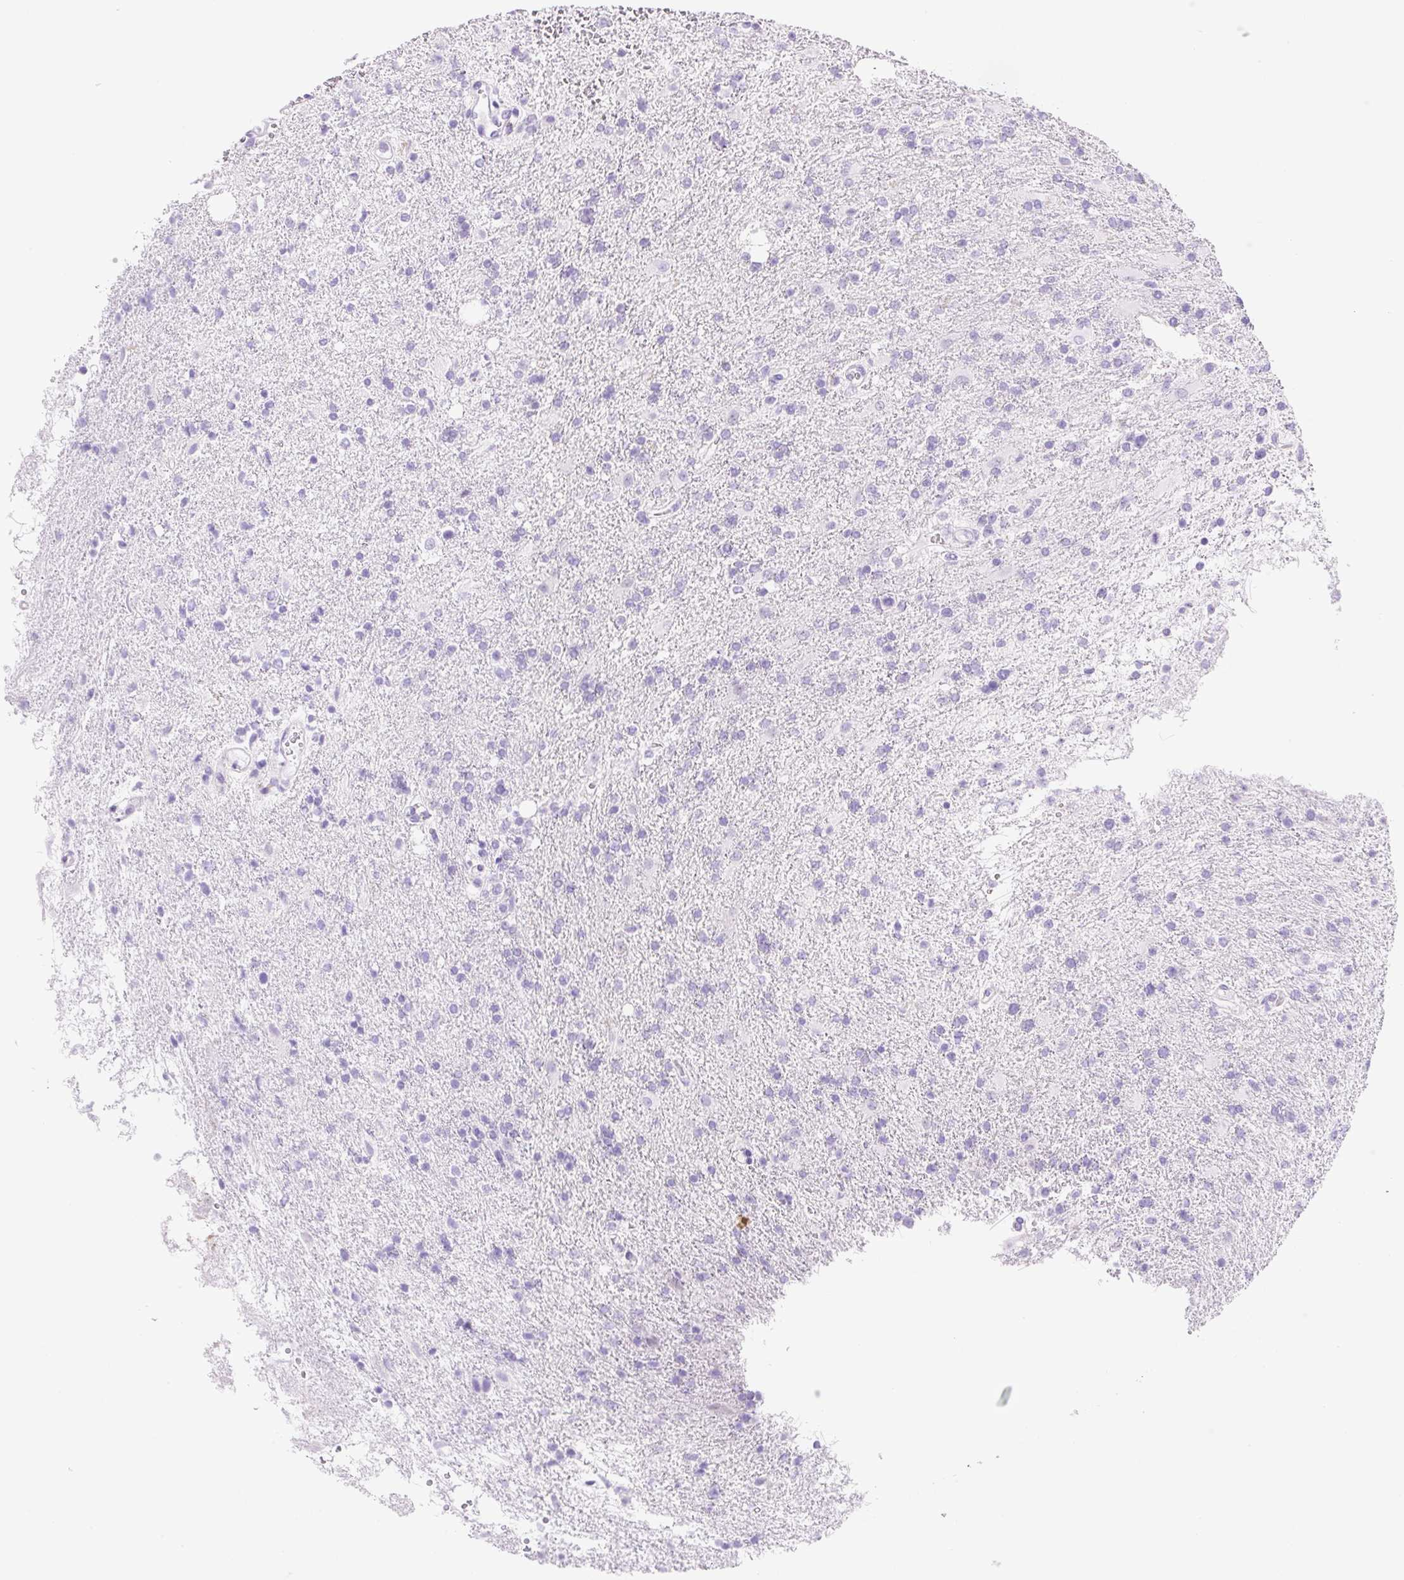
{"staining": {"intensity": "negative", "quantity": "none", "location": "none"}, "tissue": "glioma", "cell_type": "Tumor cells", "image_type": "cancer", "snomed": [{"axis": "morphology", "description": "Glioma, malignant, High grade"}, {"axis": "topography", "description": "Brain"}], "caption": "High magnification brightfield microscopy of malignant glioma (high-grade) stained with DAB (3,3'-diaminobenzidine) (brown) and counterstained with hematoxylin (blue): tumor cells show no significant staining.", "gene": "ZNF121", "patient": {"sex": "male", "age": 56}}